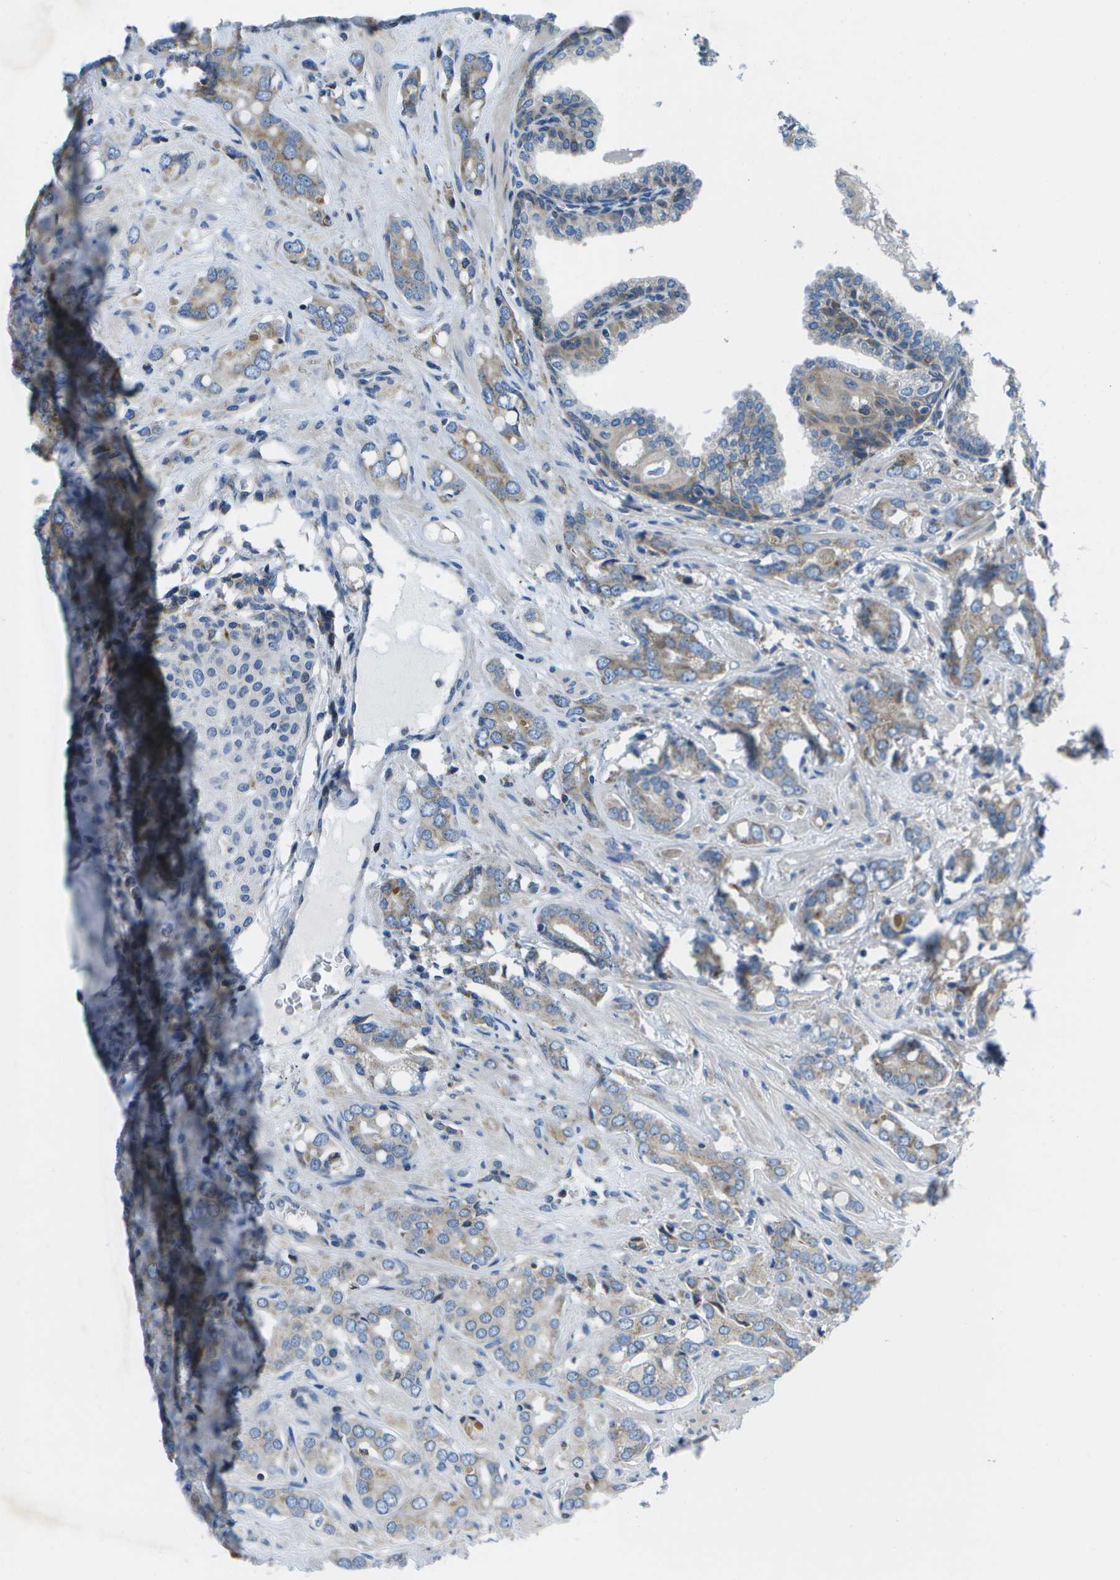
{"staining": {"intensity": "weak", "quantity": "25%-75%", "location": "cytoplasmic/membranous"}, "tissue": "prostate cancer", "cell_type": "Tumor cells", "image_type": "cancer", "snomed": [{"axis": "morphology", "description": "Adenocarcinoma, High grade"}, {"axis": "topography", "description": "Prostate"}], "caption": "About 25%-75% of tumor cells in prostate cancer reveal weak cytoplasmic/membranous protein staining as visualized by brown immunohistochemical staining.", "gene": "GDF5", "patient": {"sex": "male", "age": 64}}